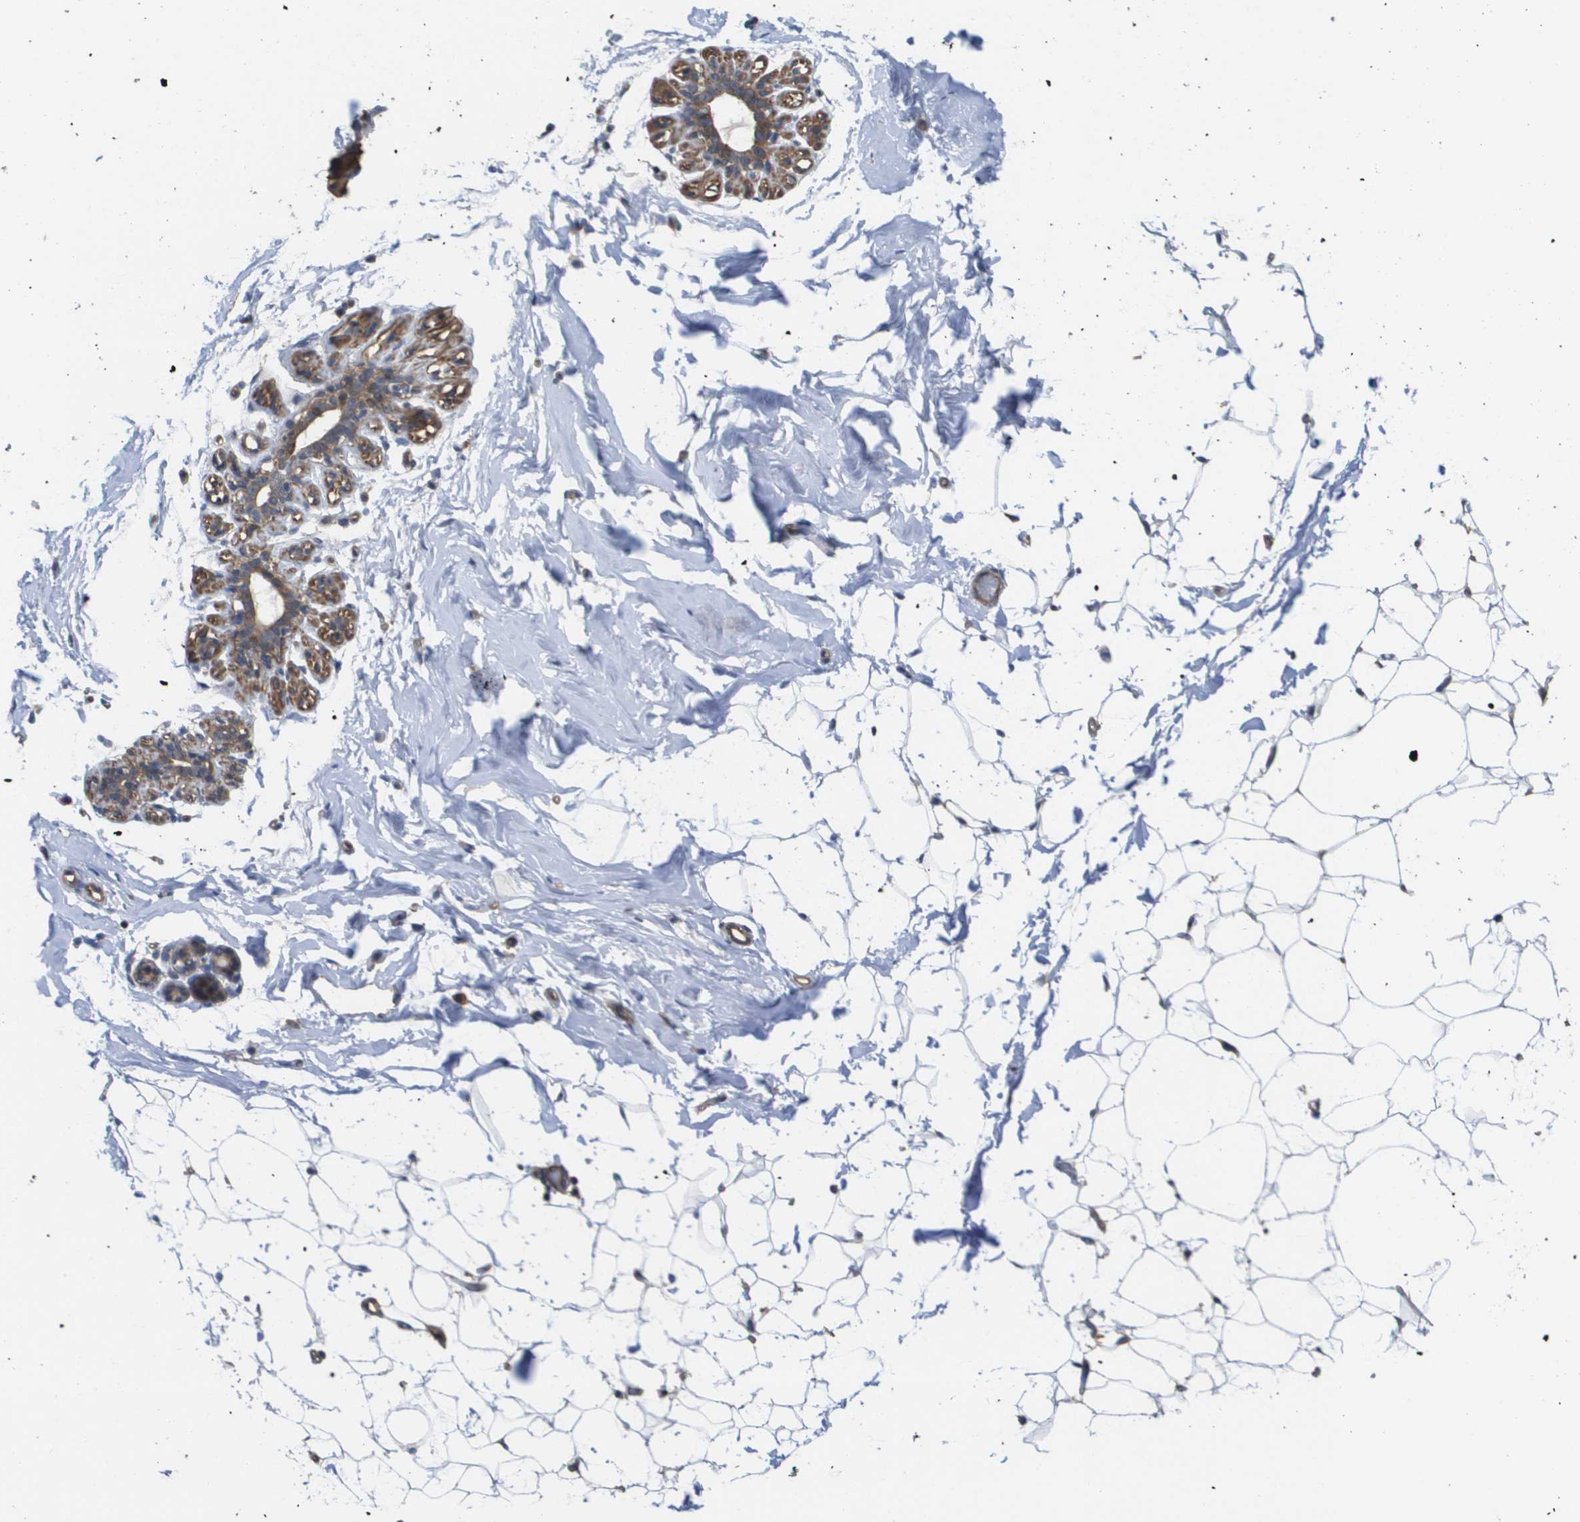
{"staining": {"intensity": "negative", "quantity": "none", "location": "none"}, "tissue": "adipose tissue", "cell_type": "Adipocytes", "image_type": "normal", "snomed": [{"axis": "morphology", "description": "Normal tissue, NOS"}, {"axis": "topography", "description": "Breast"}, {"axis": "topography", "description": "Soft tissue"}], "caption": "Adipocytes show no significant expression in normal adipose tissue. (Brightfield microscopy of DAB IHC at high magnification).", "gene": "RNF112", "patient": {"sex": "female", "age": 75}}